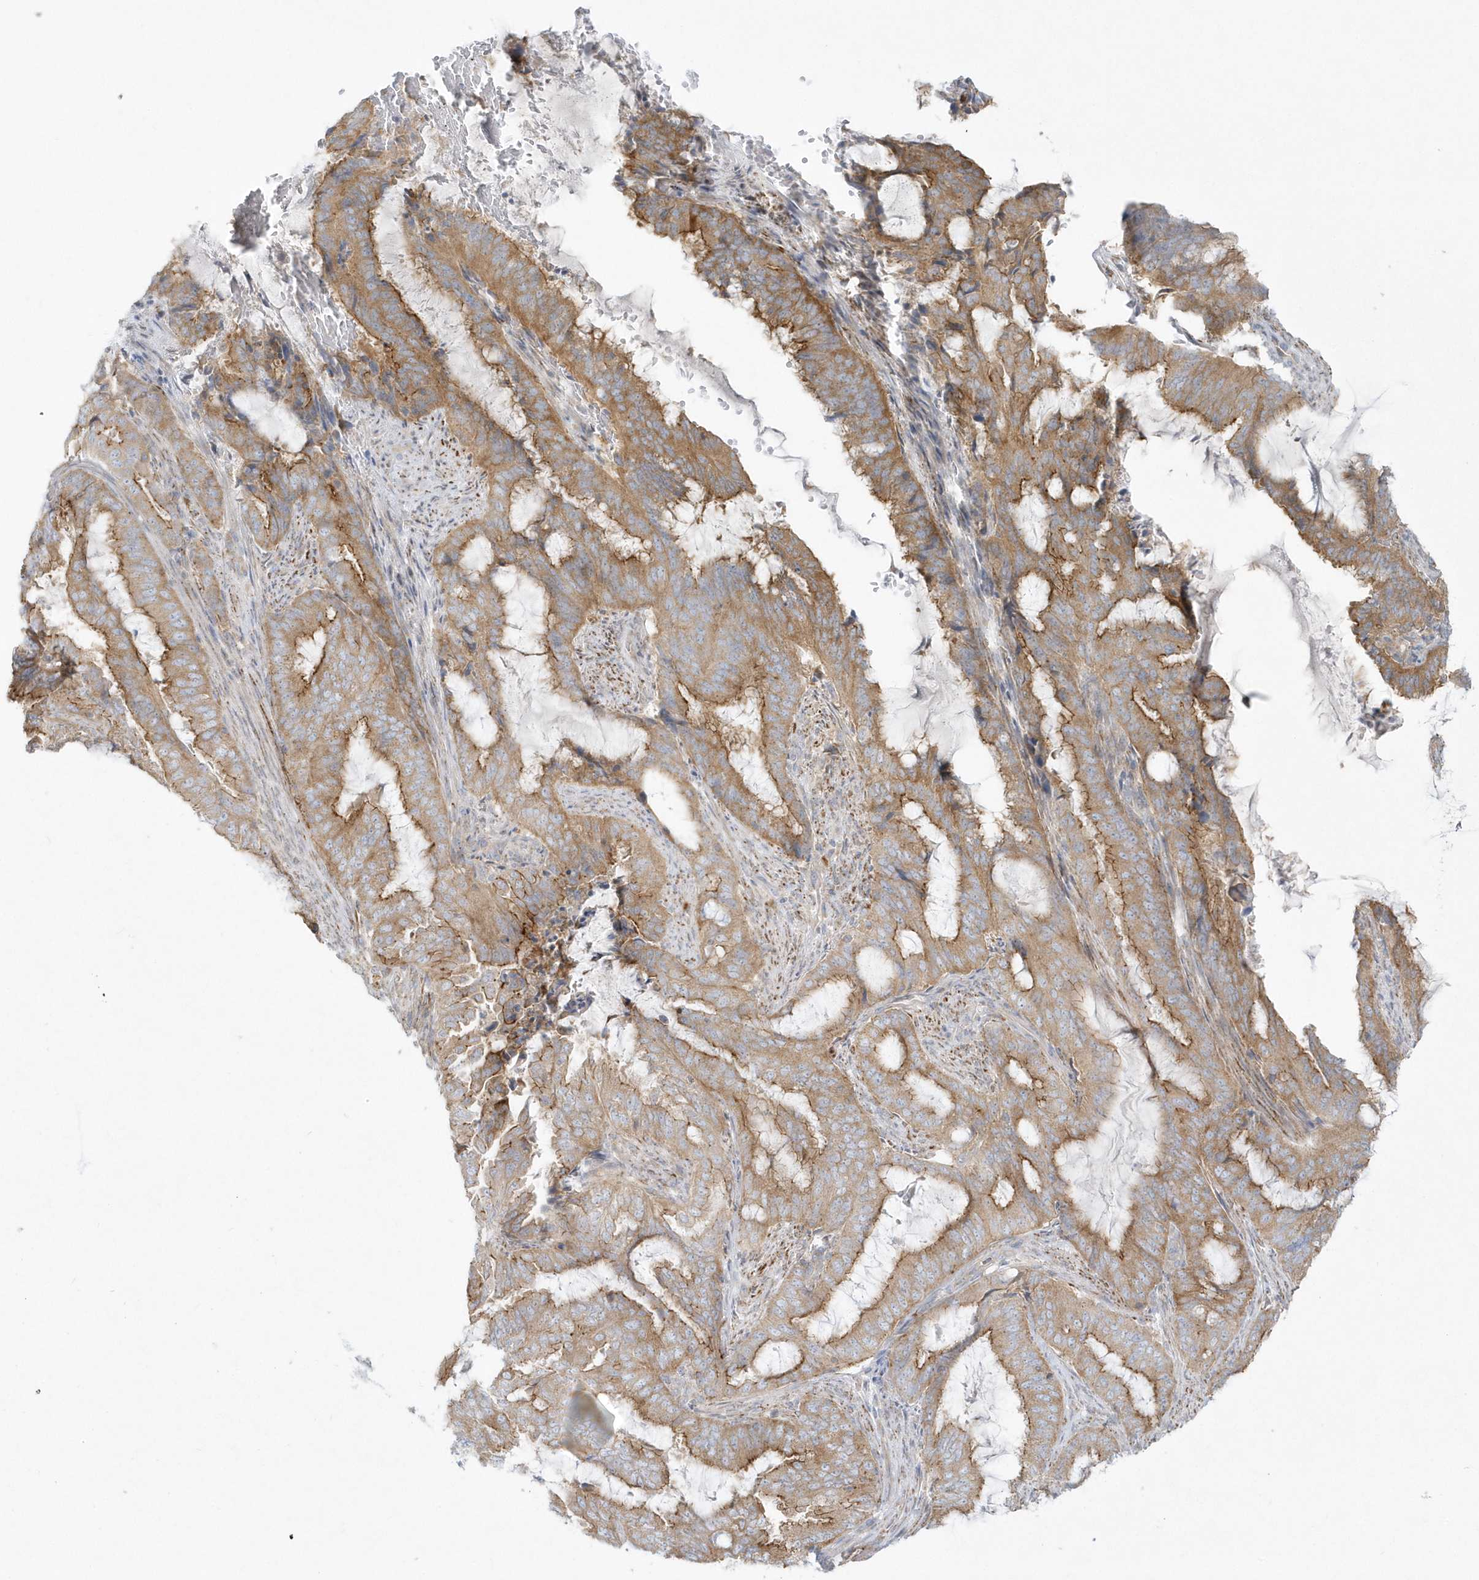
{"staining": {"intensity": "moderate", "quantity": ">75%", "location": "cytoplasmic/membranous"}, "tissue": "endometrial cancer", "cell_type": "Tumor cells", "image_type": "cancer", "snomed": [{"axis": "morphology", "description": "Adenocarcinoma, NOS"}, {"axis": "topography", "description": "Endometrium"}], "caption": "Adenocarcinoma (endometrial) stained with a brown dye demonstrates moderate cytoplasmic/membranous positive expression in about >75% of tumor cells.", "gene": "DNAJC18", "patient": {"sex": "female", "age": 51}}